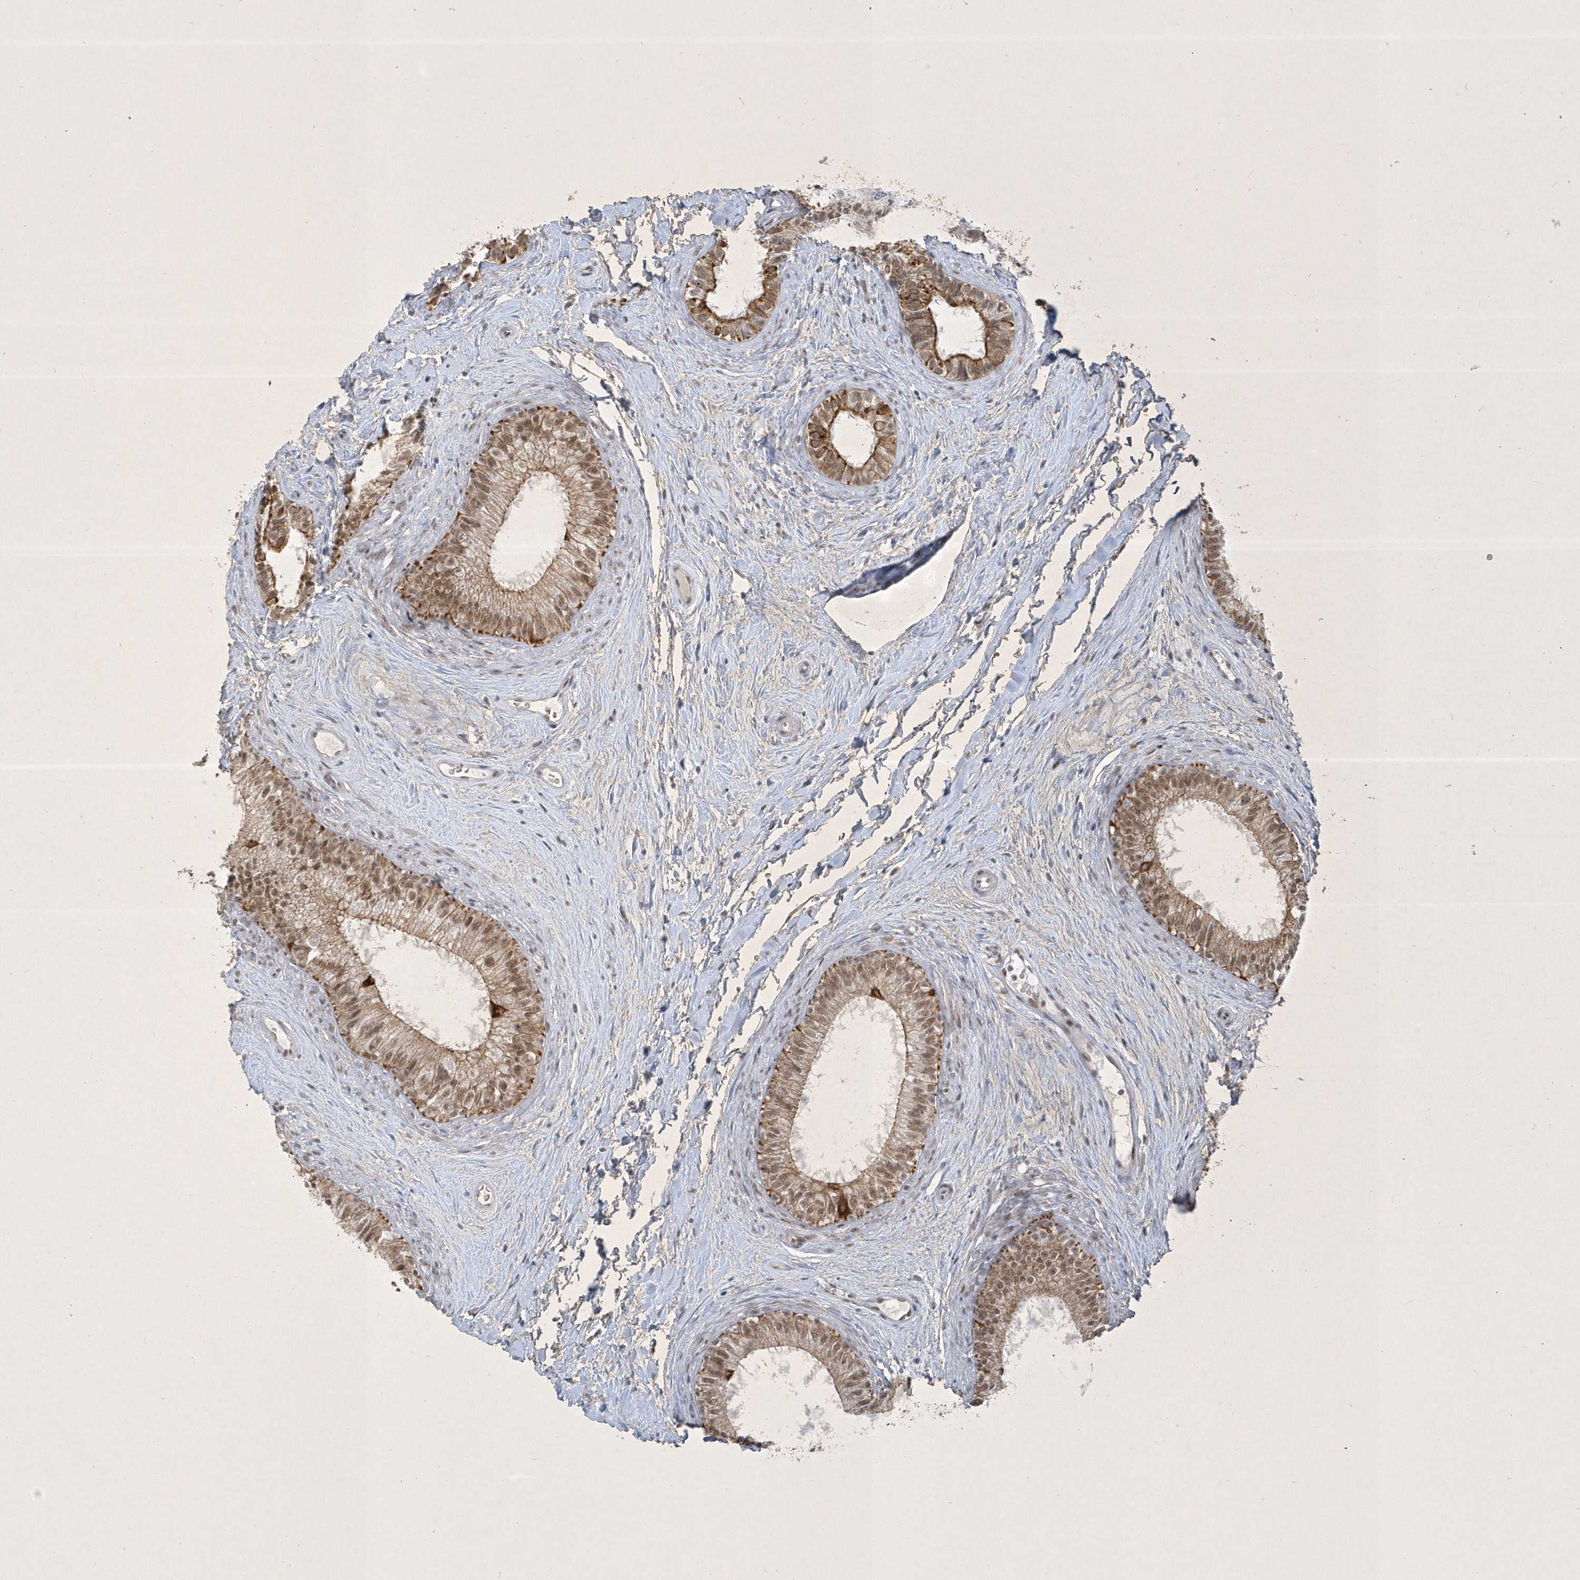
{"staining": {"intensity": "moderate", "quantity": ">75%", "location": "cytoplasmic/membranous,nuclear"}, "tissue": "epididymis", "cell_type": "Glandular cells", "image_type": "normal", "snomed": [{"axis": "morphology", "description": "Normal tissue, NOS"}, {"axis": "topography", "description": "Epididymis"}], "caption": "Immunohistochemistry staining of benign epididymis, which shows medium levels of moderate cytoplasmic/membranous,nuclear staining in approximately >75% of glandular cells indicating moderate cytoplasmic/membranous,nuclear protein expression. The staining was performed using DAB (3,3'-diaminobenzidine) (brown) for protein detection and nuclei were counterstained in hematoxylin (blue).", "gene": "ZBTB9", "patient": {"sex": "male", "age": 71}}